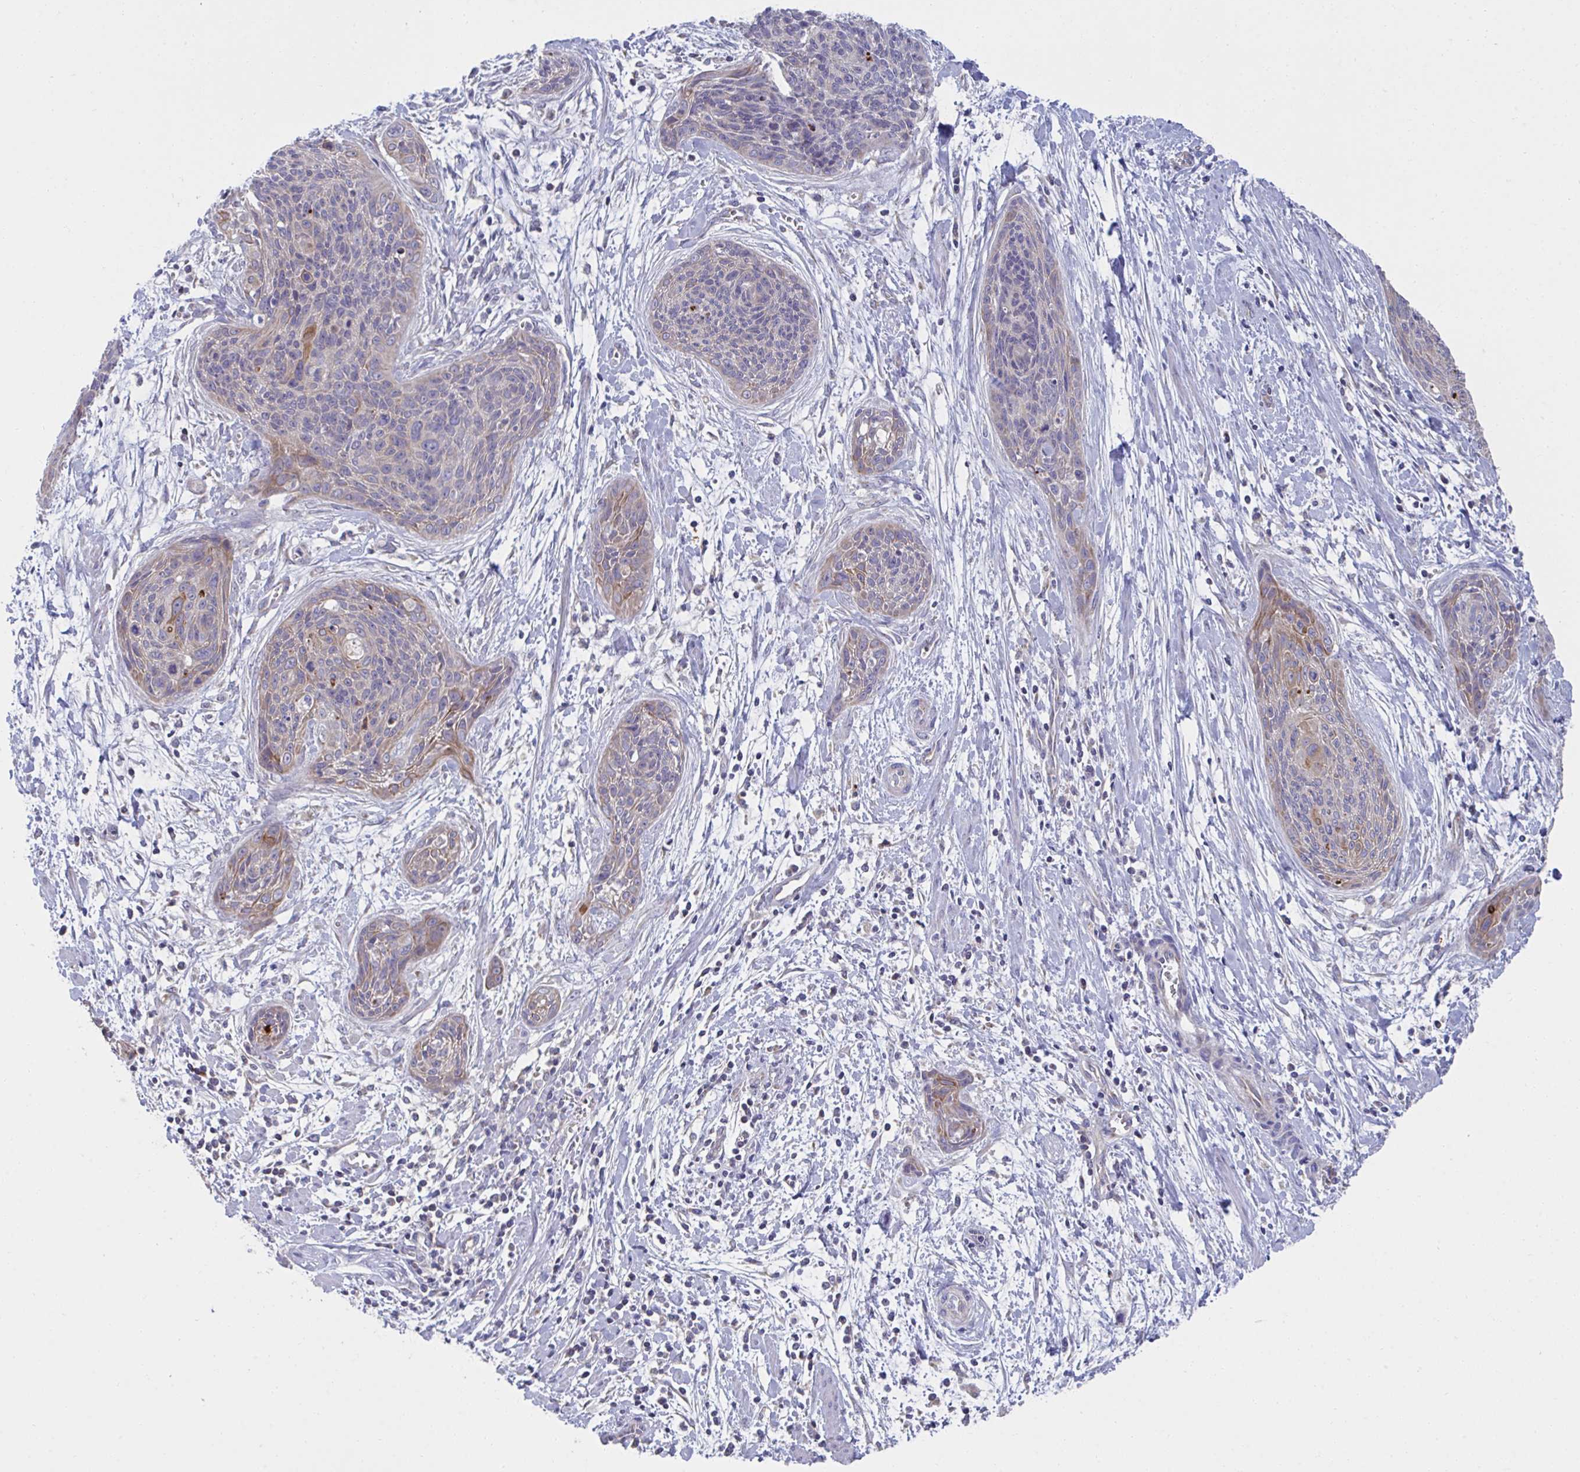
{"staining": {"intensity": "moderate", "quantity": "<25%", "location": "cytoplasmic/membranous"}, "tissue": "cervical cancer", "cell_type": "Tumor cells", "image_type": "cancer", "snomed": [{"axis": "morphology", "description": "Squamous cell carcinoma, NOS"}, {"axis": "topography", "description": "Cervix"}], "caption": "Immunohistochemistry histopathology image of neoplastic tissue: cervical squamous cell carcinoma stained using IHC displays low levels of moderate protein expression localized specifically in the cytoplasmic/membranous of tumor cells, appearing as a cytoplasmic/membranous brown color.", "gene": "NDUFA7", "patient": {"sex": "female", "age": 55}}